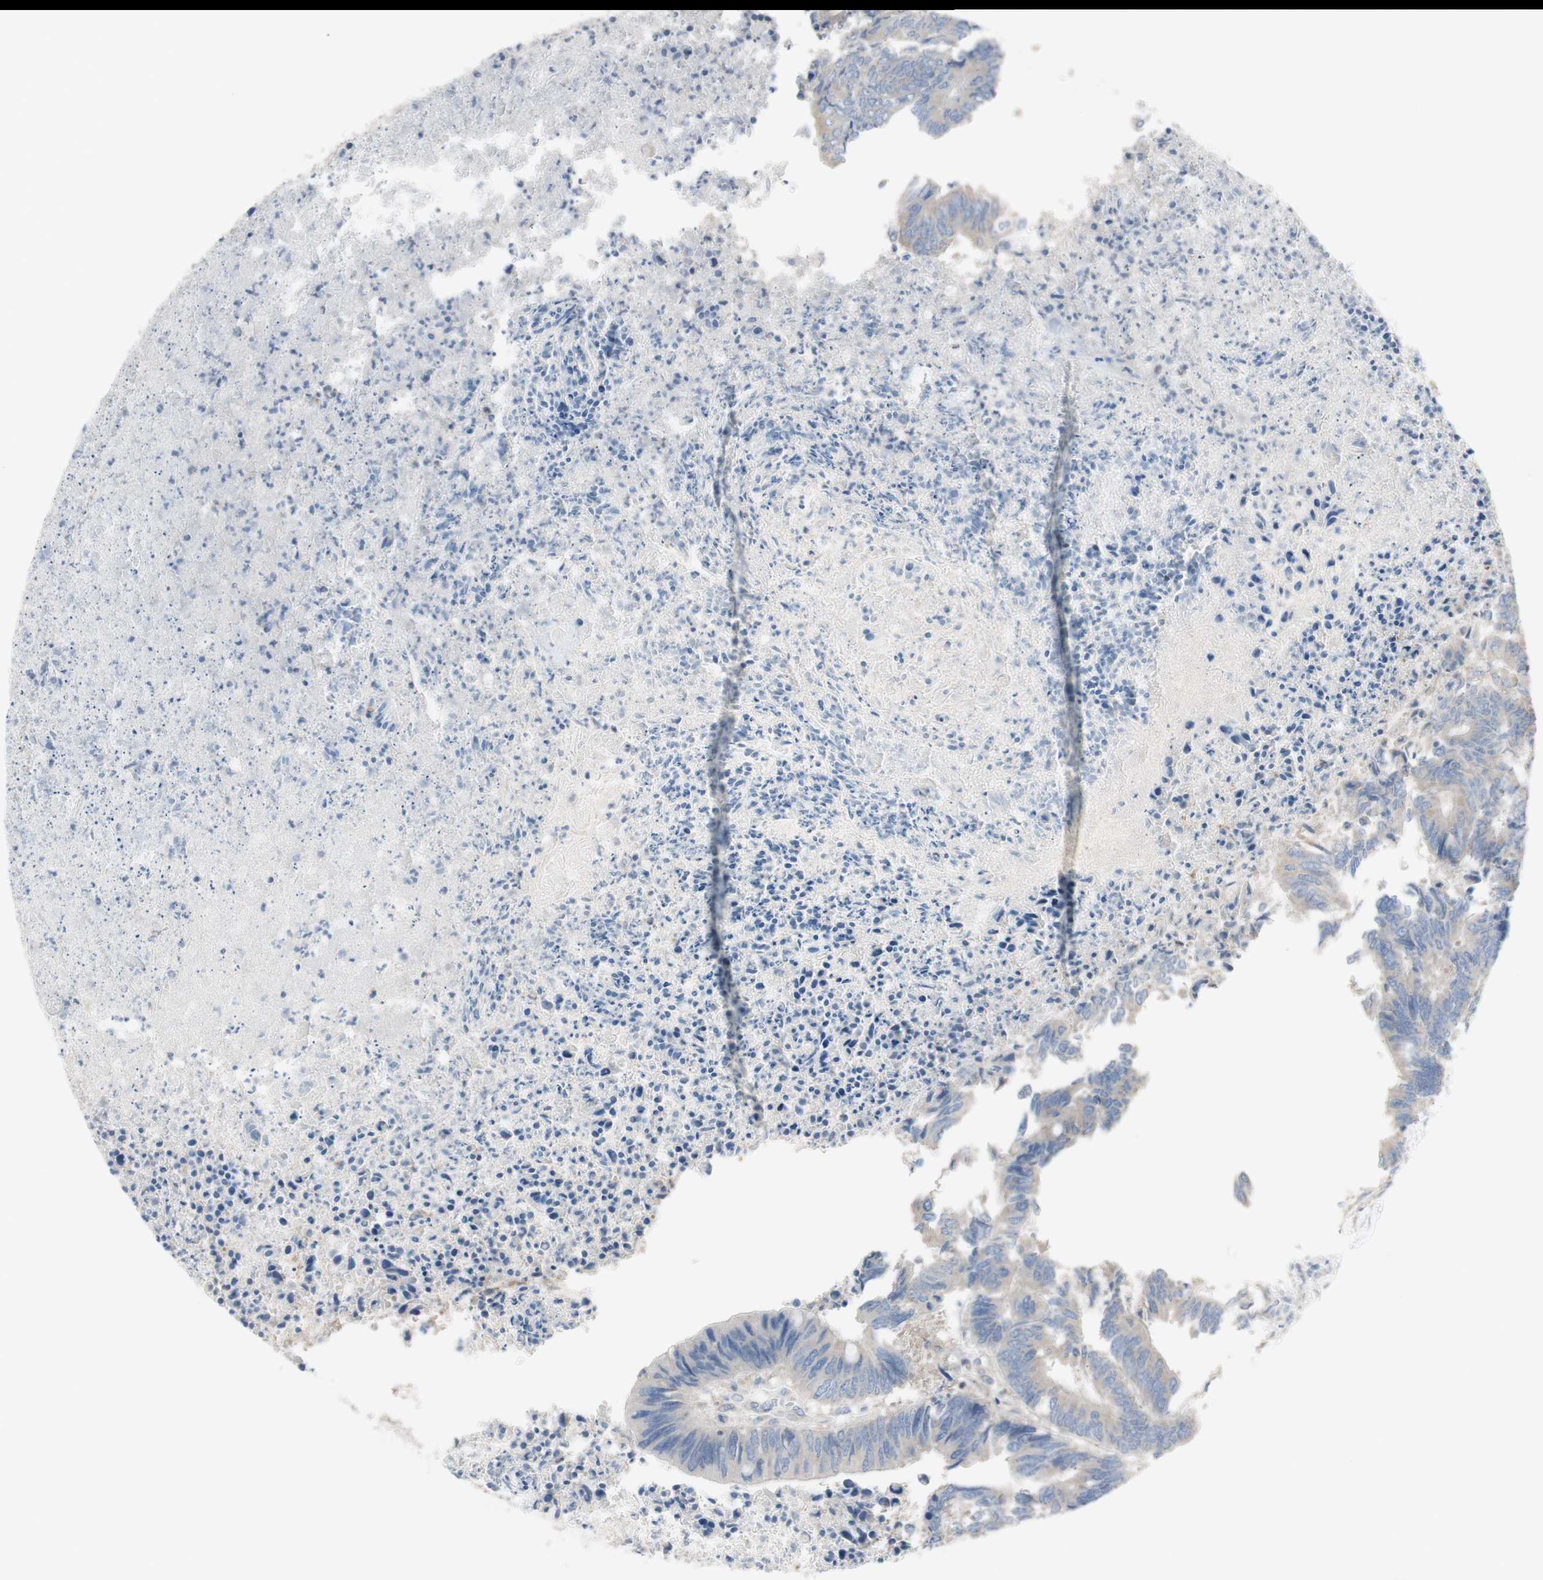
{"staining": {"intensity": "weak", "quantity": "<25%", "location": "cytoplasmic/membranous"}, "tissue": "colorectal cancer", "cell_type": "Tumor cells", "image_type": "cancer", "snomed": [{"axis": "morphology", "description": "Adenocarcinoma, NOS"}, {"axis": "topography", "description": "Rectum"}], "caption": "Immunohistochemistry (IHC) histopathology image of neoplastic tissue: colorectal cancer (adenocarcinoma) stained with DAB (3,3'-diaminobenzidine) demonstrates no significant protein staining in tumor cells.", "gene": "C3orf52", "patient": {"sex": "male", "age": 63}}